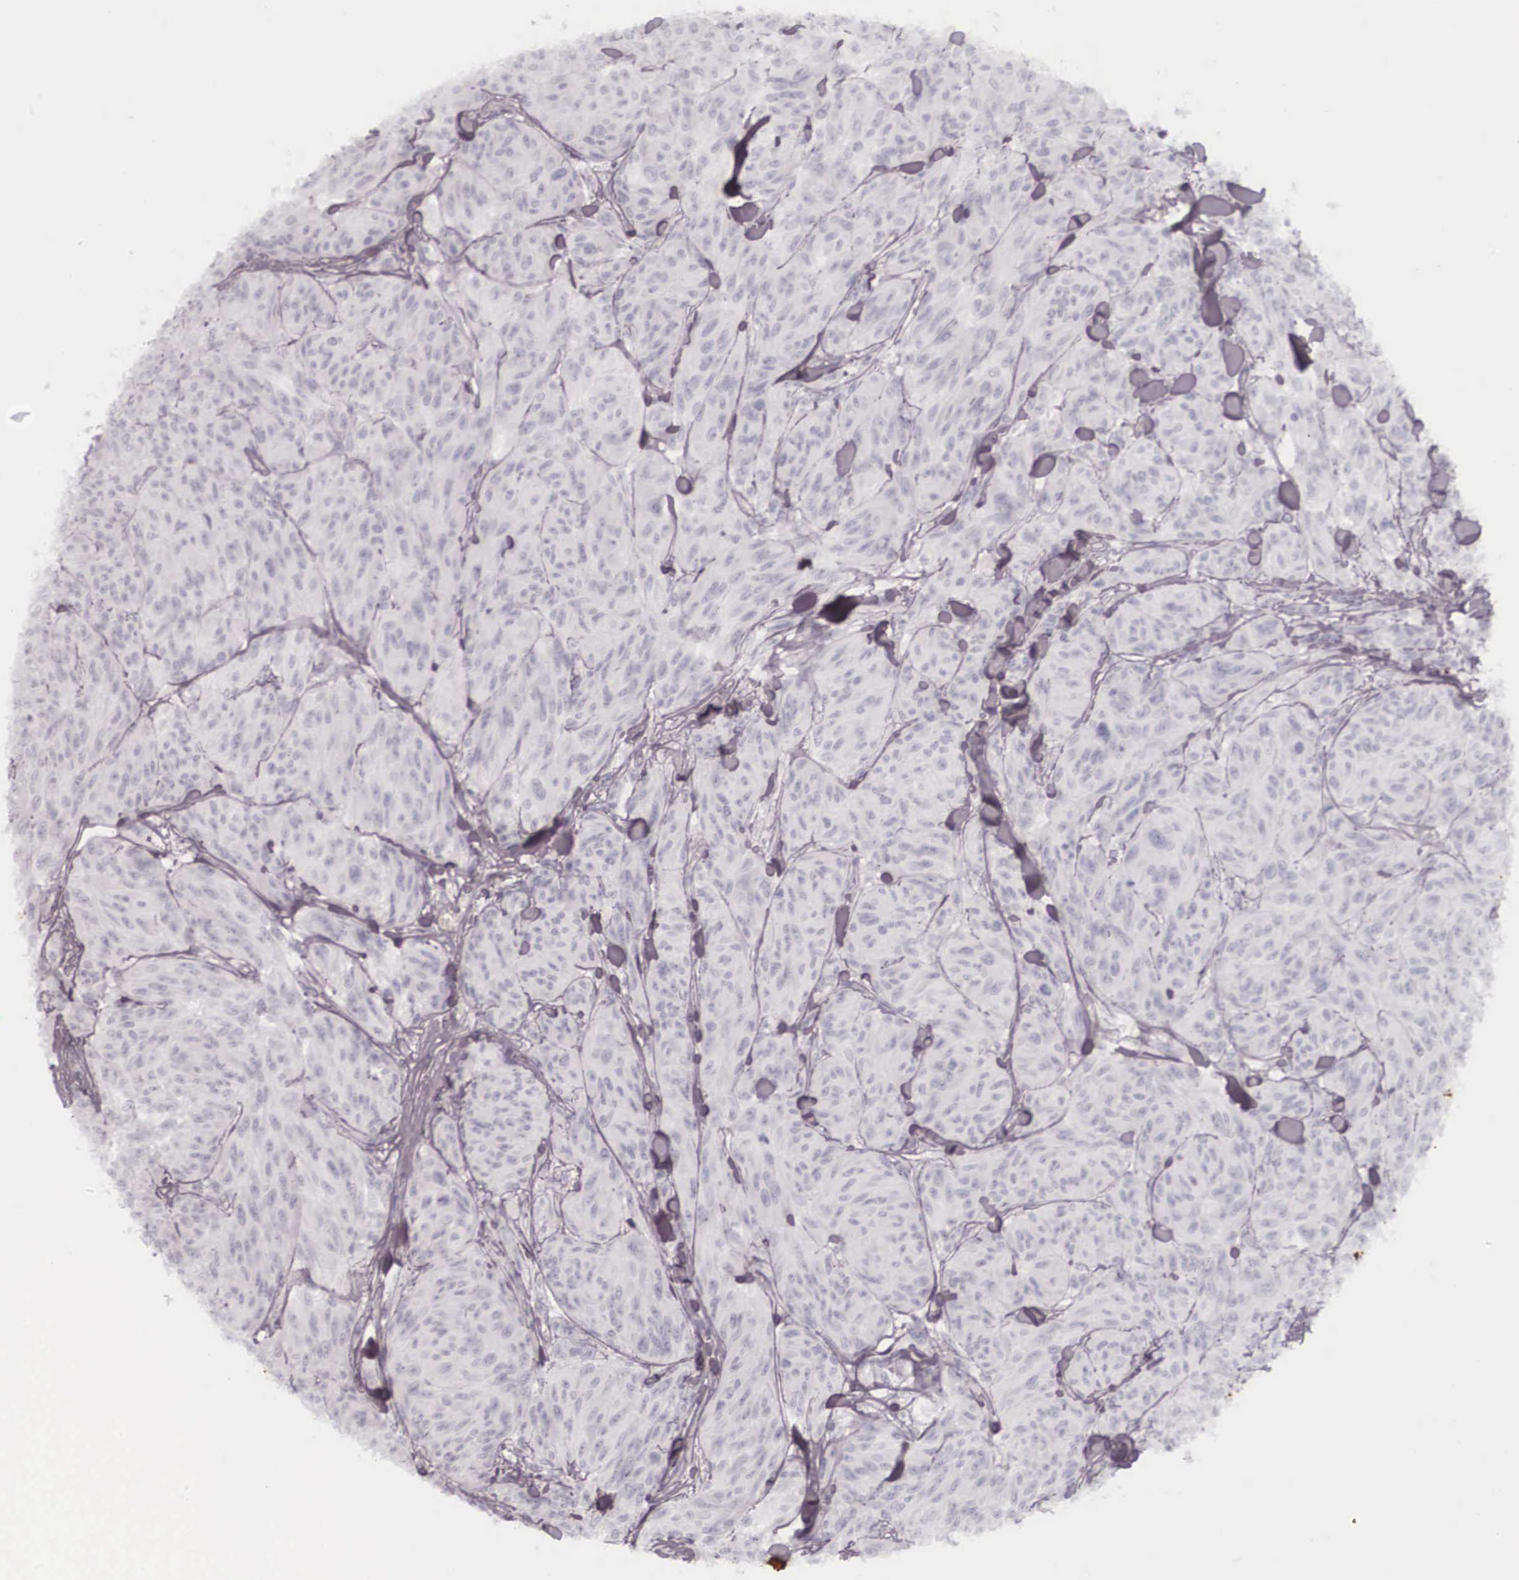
{"staining": {"intensity": "negative", "quantity": "none", "location": "none"}, "tissue": "melanoma", "cell_type": "Tumor cells", "image_type": "cancer", "snomed": [{"axis": "morphology", "description": "Malignant melanoma, NOS"}, {"axis": "topography", "description": "Skin"}], "caption": "An immunohistochemistry (IHC) photomicrograph of malignant melanoma is shown. There is no staining in tumor cells of malignant melanoma.", "gene": "KRT14", "patient": {"sex": "male", "age": 54}}